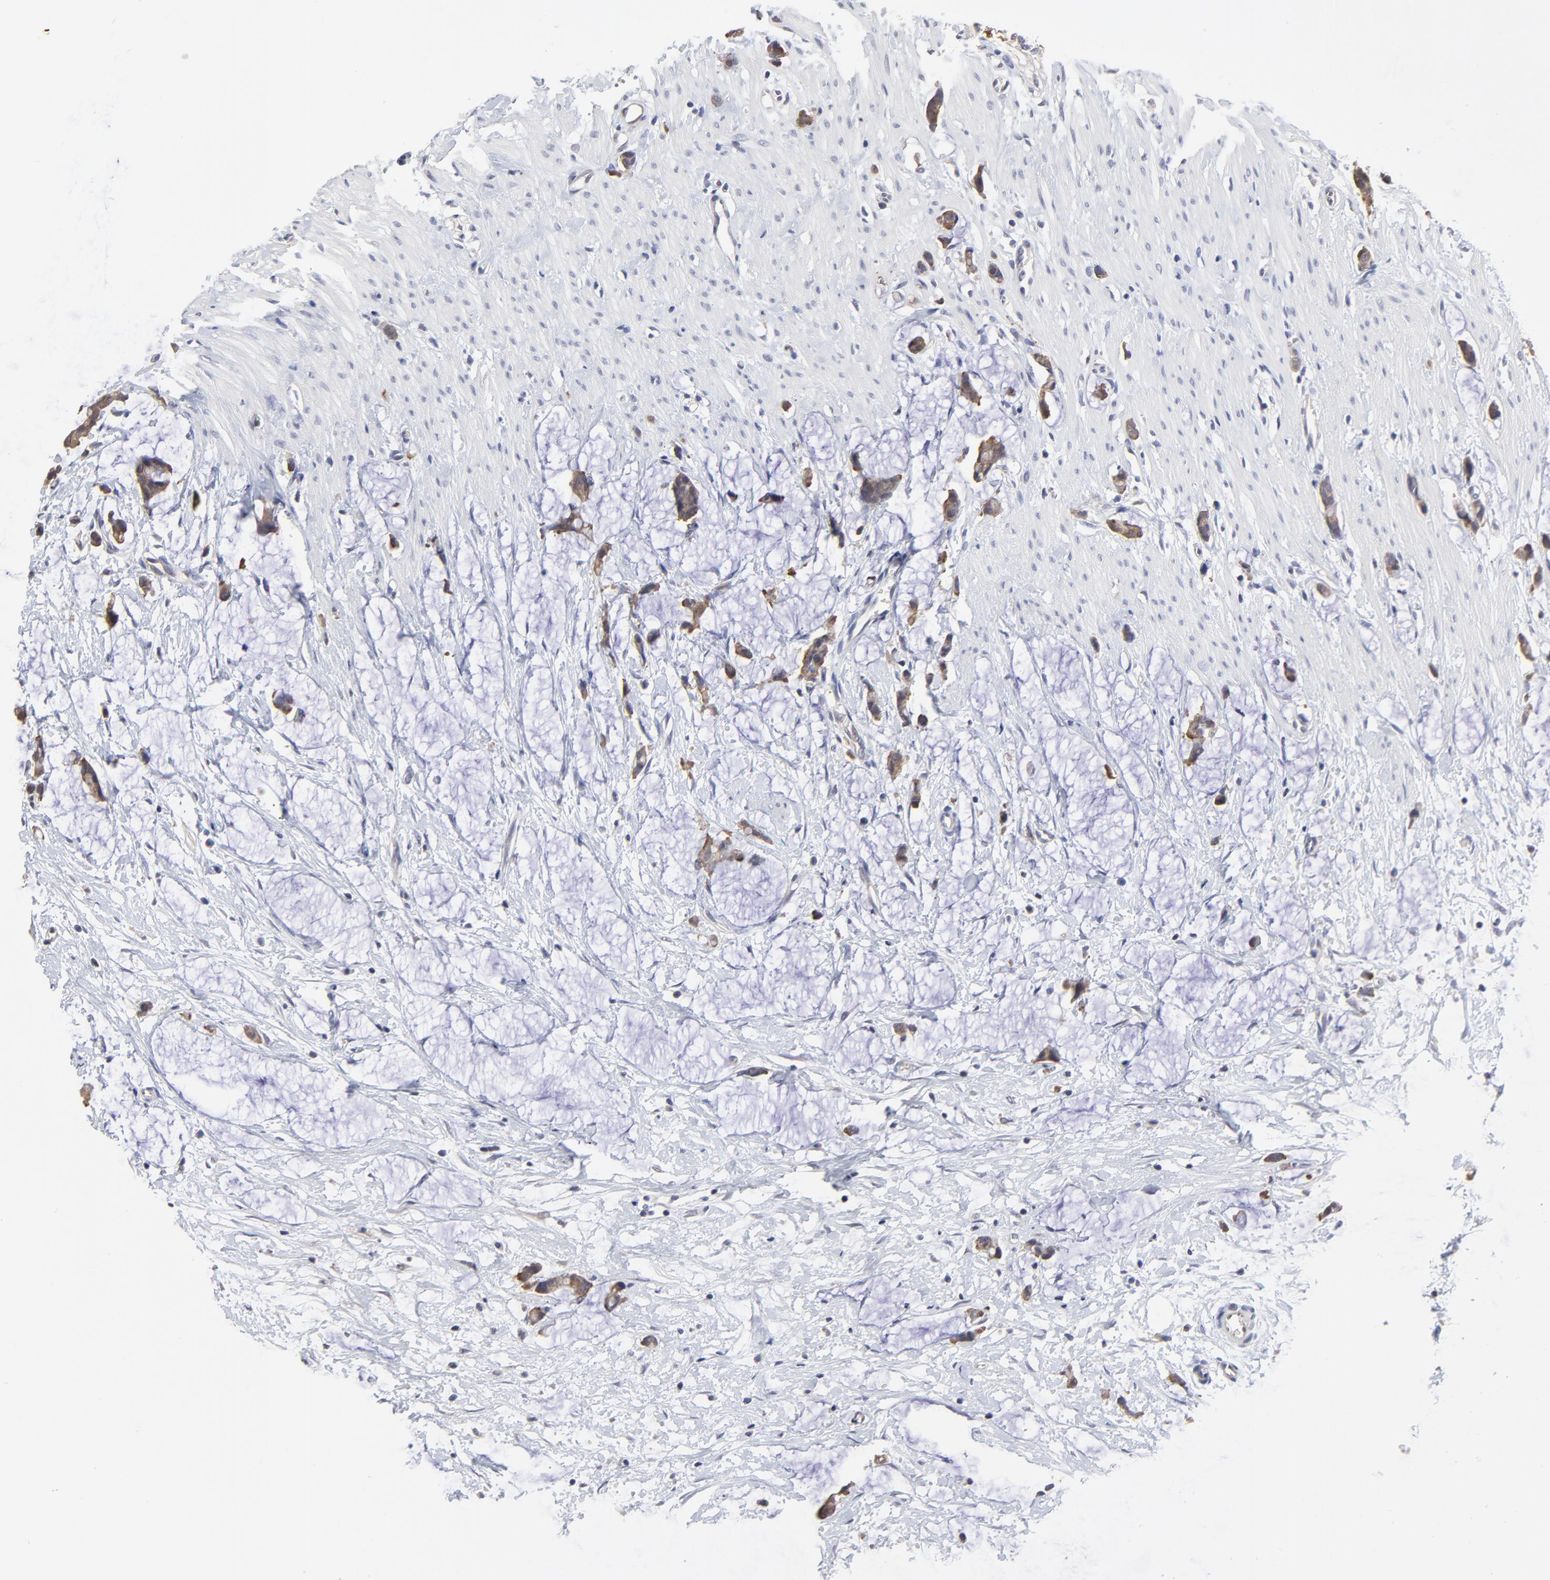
{"staining": {"intensity": "moderate", "quantity": ">75%", "location": "cytoplasmic/membranous"}, "tissue": "colorectal cancer", "cell_type": "Tumor cells", "image_type": "cancer", "snomed": [{"axis": "morphology", "description": "Adenocarcinoma, NOS"}, {"axis": "topography", "description": "Colon"}], "caption": "A brown stain labels moderate cytoplasmic/membranous expression of a protein in human colorectal adenocarcinoma tumor cells.", "gene": "CCT2", "patient": {"sex": "male", "age": 14}}